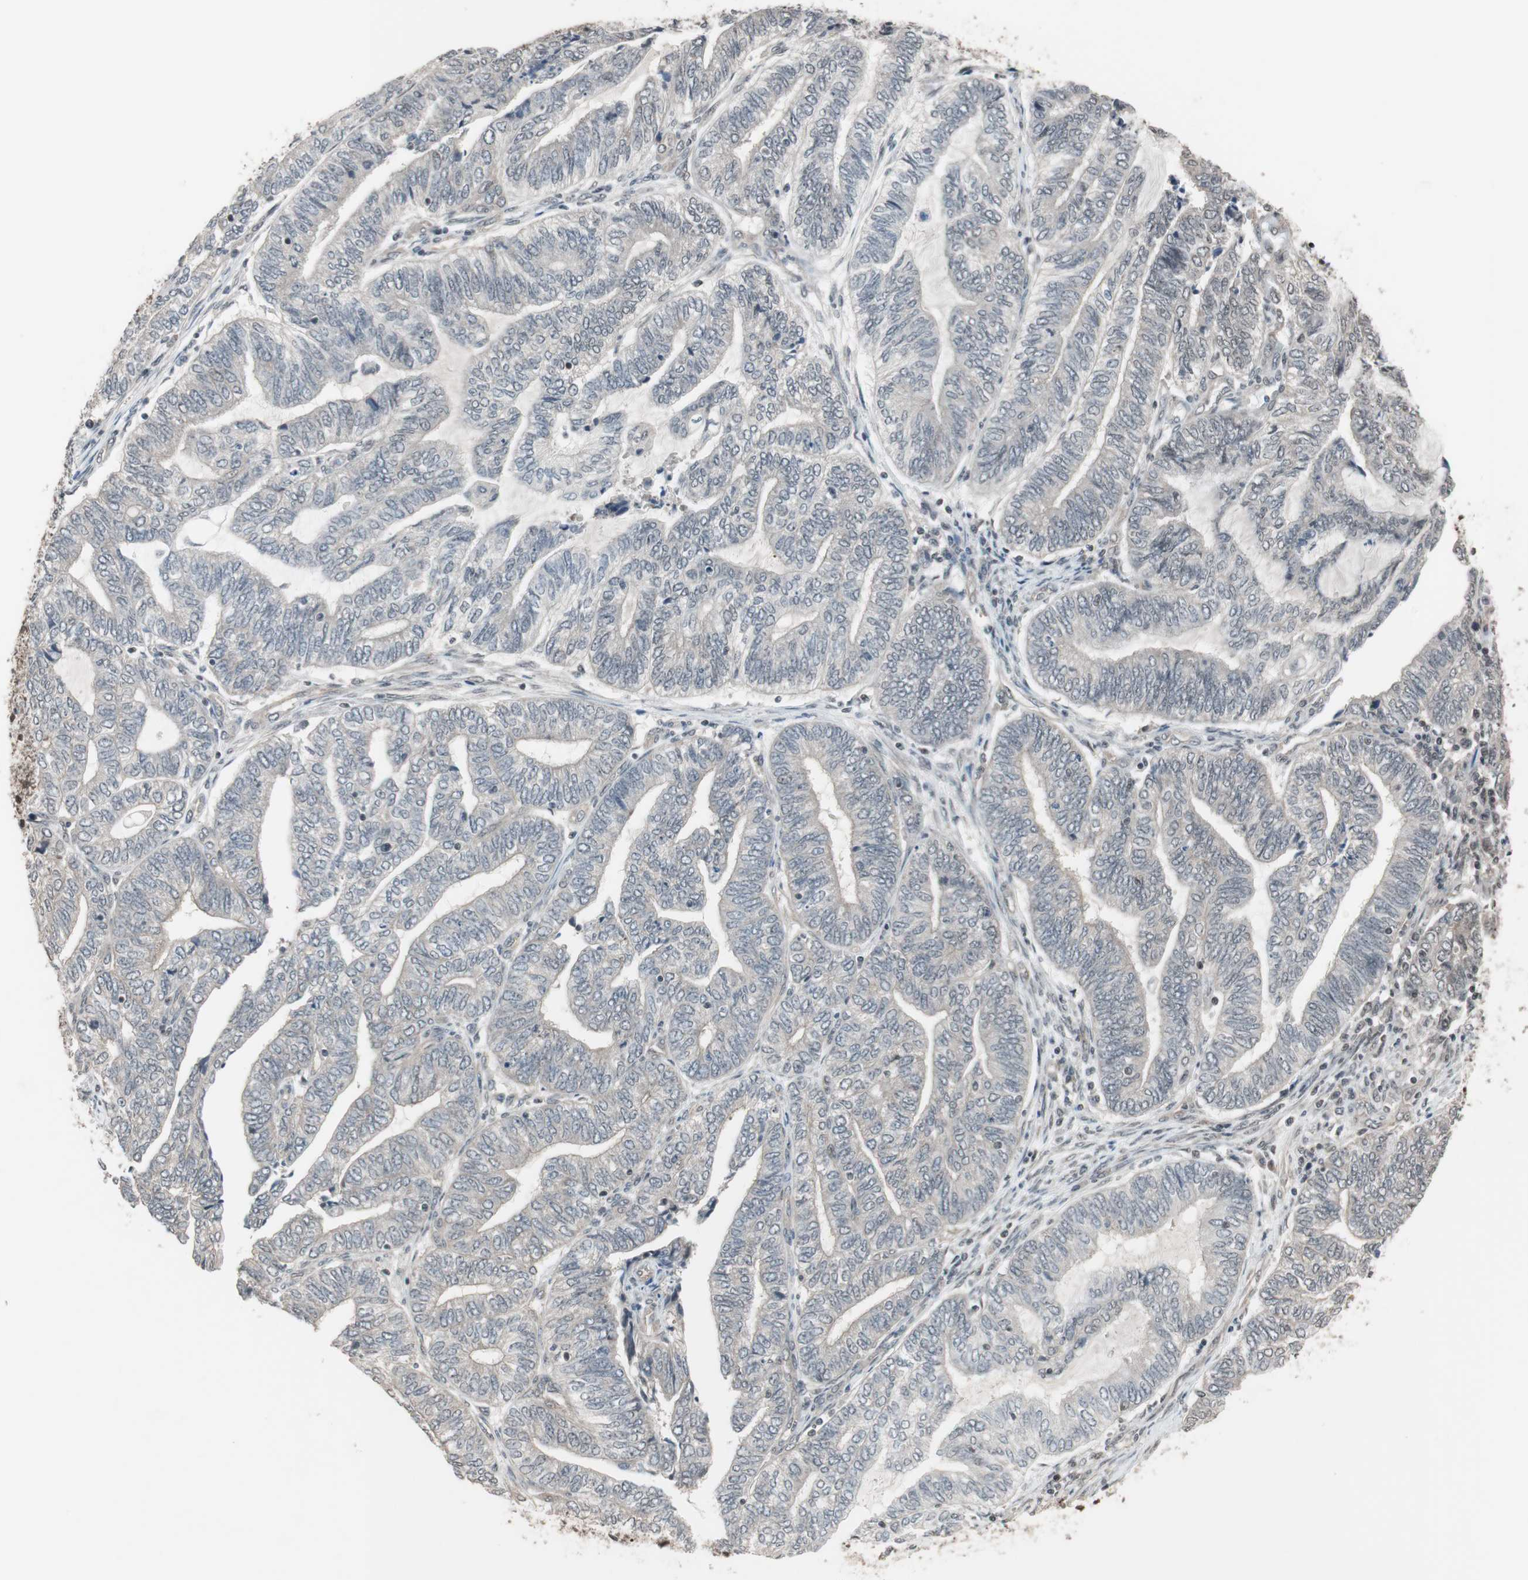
{"staining": {"intensity": "weak", "quantity": "<25%", "location": "nuclear"}, "tissue": "endometrial cancer", "cell_type": "Tumor cells", "image_type": "cancer", "snomed": [{"axis": "morphology", "description": "Adenocarcinoma, NOS"}, {"axis": "topography", "description": "Uterus"}, {"axis": "topography", "description": "Endometrium"}], "caption": "This is a photomicrograph of immunohistochemistry staining of endometrial cancer, which shows no expression in tumor cells. (Brightfield microscopy of DAB (3,3'-diaminobenzidine) immunohistochemistry at high magnification).", "gene": "DRAP1", "patient": {"sex": "female", "age": 70}}